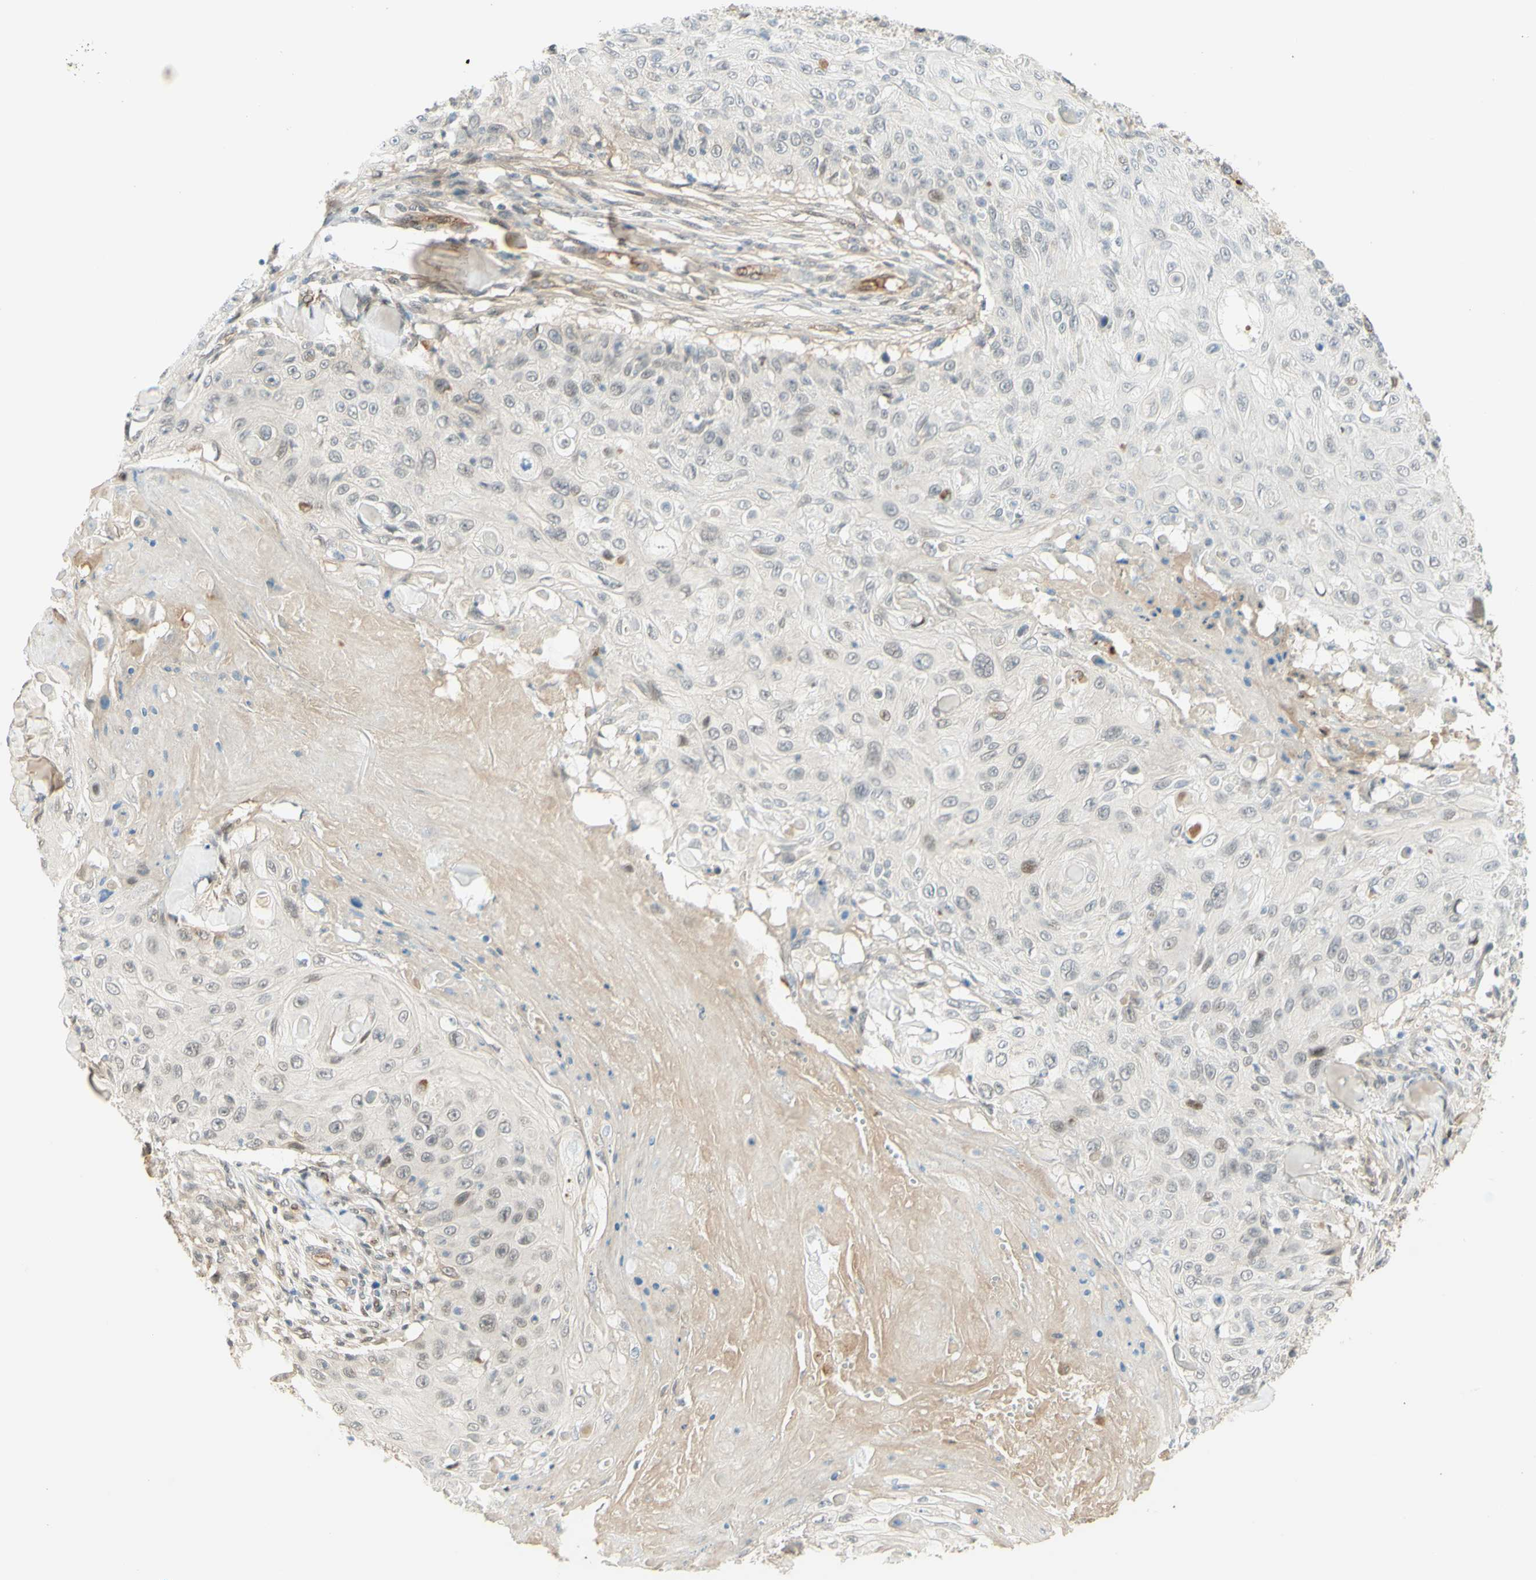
{"staining": {"intensity": "weak", "quantity": "<25%", "location": "nuclear"}, "tissue": "skin cancer", "cell_type": "Tumor cells", "image_type": "cancer", "snomed": [{"axis": "morphology", "description": "Squamous cell carcinoma, NOS"}, {"axis": "topography", "description": "Skin"}], "caption": "This is an immunohistochemistry image of squamous cell carcinoma (skin). There is no staining in tumor cells.", "gene": "ANGPT2", "patient": {"sex": "male", "age": 86}}